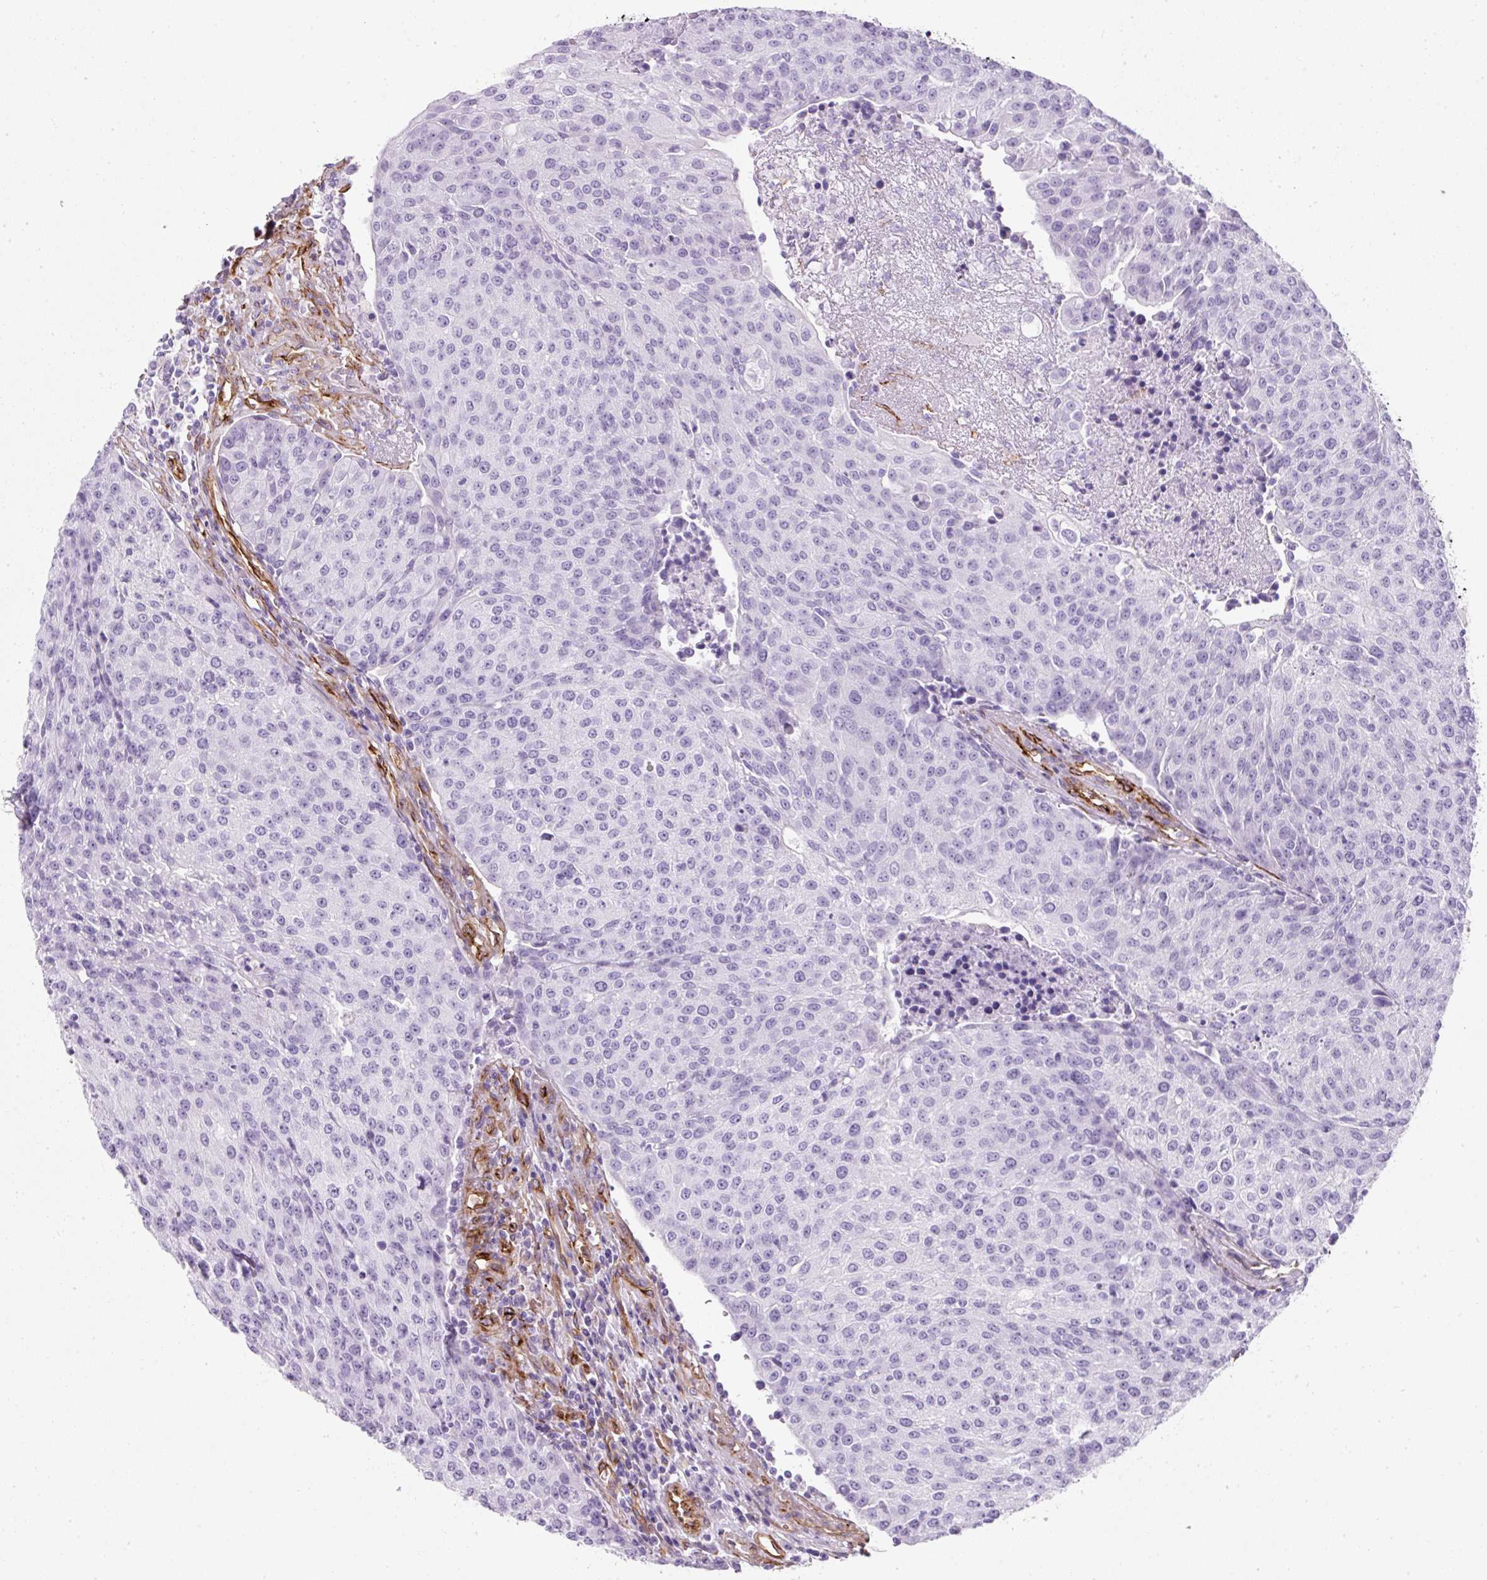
{"staining": {"intensity": "negative", "quantity": "none", "location": "none"}, "tissue": "urothelial cancer", "cell_type": "Tumor cells", "image_type": "cancer", "snomed": [{"axis": "morphology", "description": "Urothelial carcinoma, High grade"}, {"axis": "topography", "description": "Urinary bladder"}], "caption": "Immunohistochemistry (IHC) image of neoplastic tissue: human urothelial cancer stained with DAB (3,3'-diaminobenzidine) exhibits no significant protein positivity in tumor cells.", "gene": "CAVIN3", "patient": {"sex": "female", "age": 85}}